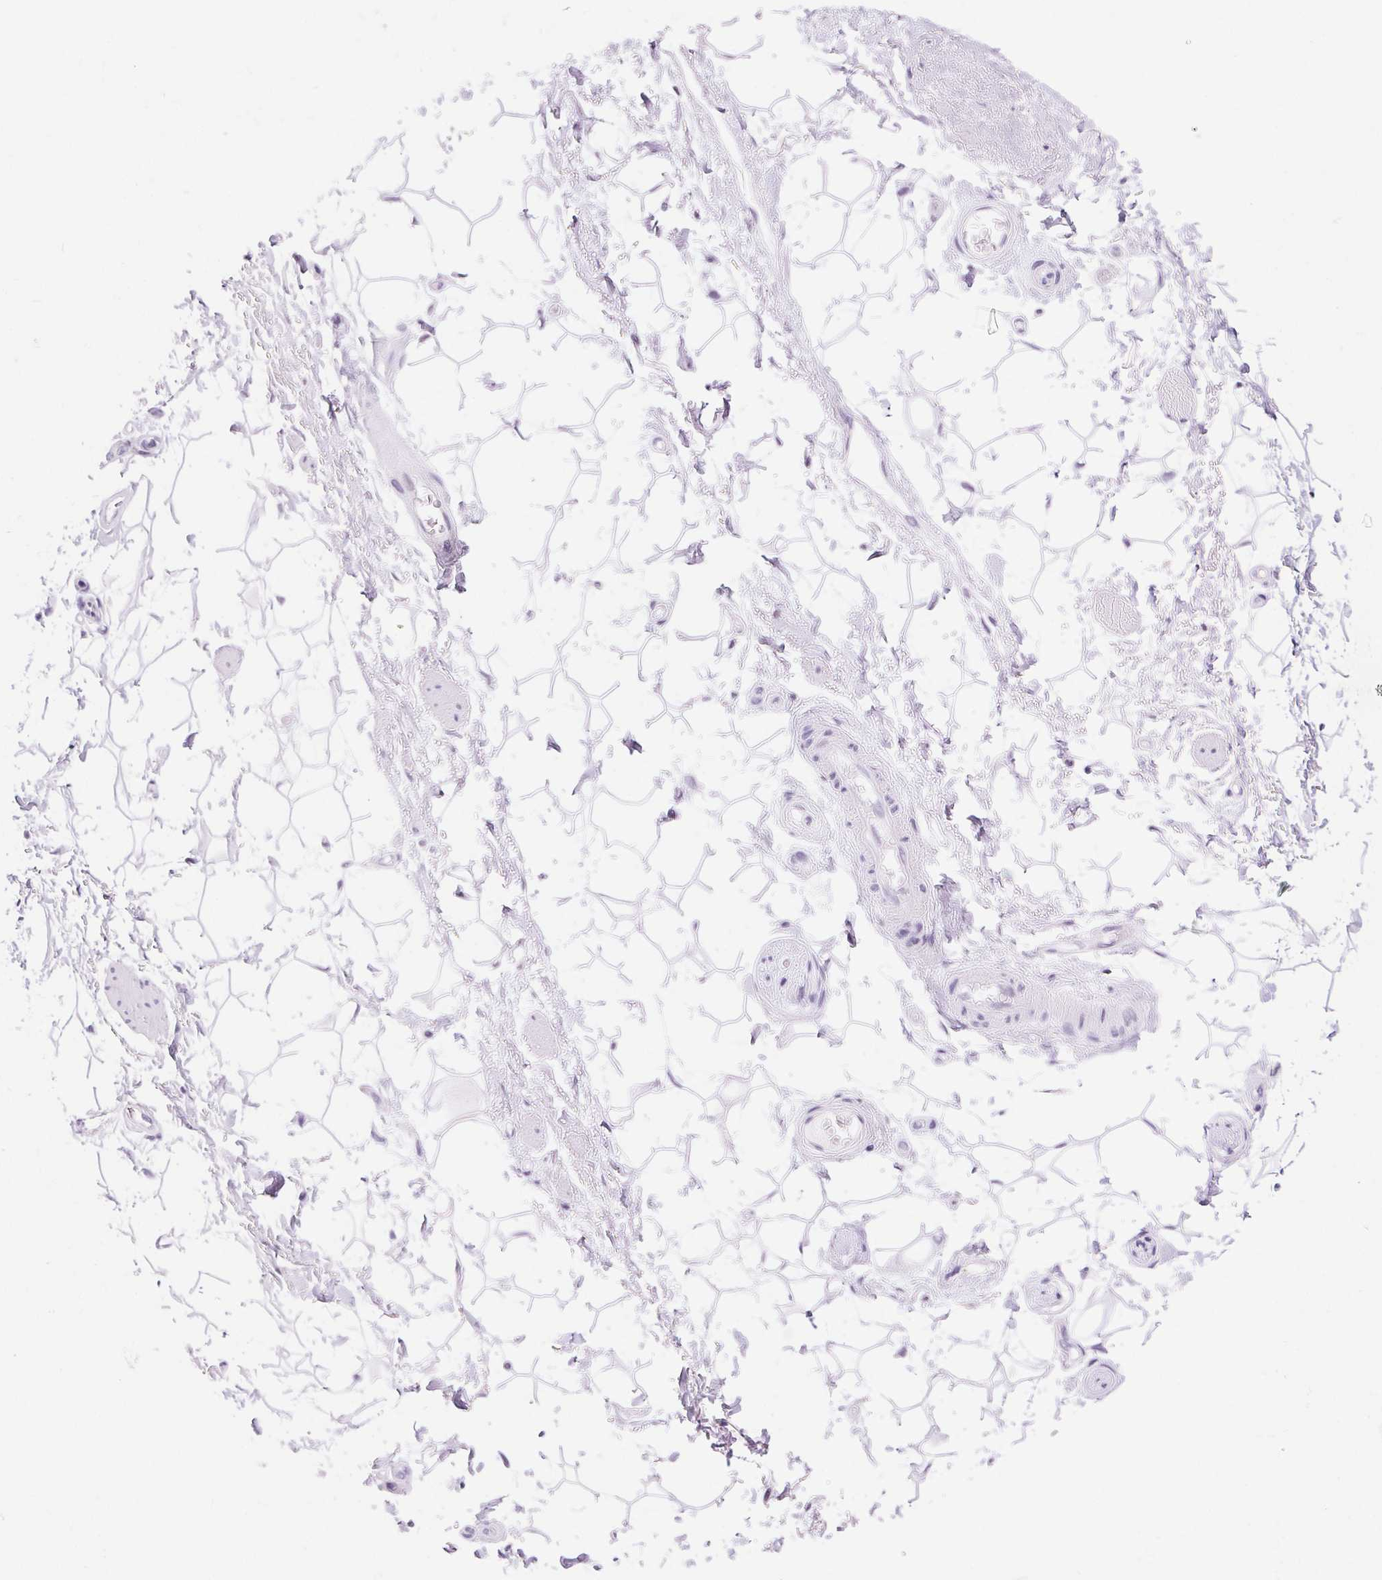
{"staining": {"intensity": "negative", "quantity": "none", "location": "none"}, "tissue": "adipose tissue", "cell_type": "Adipocytes", "image_type": "normal", "snomed": [{"axis": "morphology", "description": "Normal tissue, NOS"}, {"axis": "topography", "description": "Anal"}, {"axis": "topography", "description": "Peripheral nerve tissue"}], "caption": "DAB (3,3'-diaminobenzidine) immunohistochemical staining of benign adipose tissue displays no significant staining in adipocytes. (Stains: DAB (3,3'-diaminobenzidine) immunohistochemistry (IHC) with hematoxylin counter stain, Microscopy: brightfield microscopy at high magnification).", "gene": "ASGR2", "patient": {"sex": "male", "age": 51}}